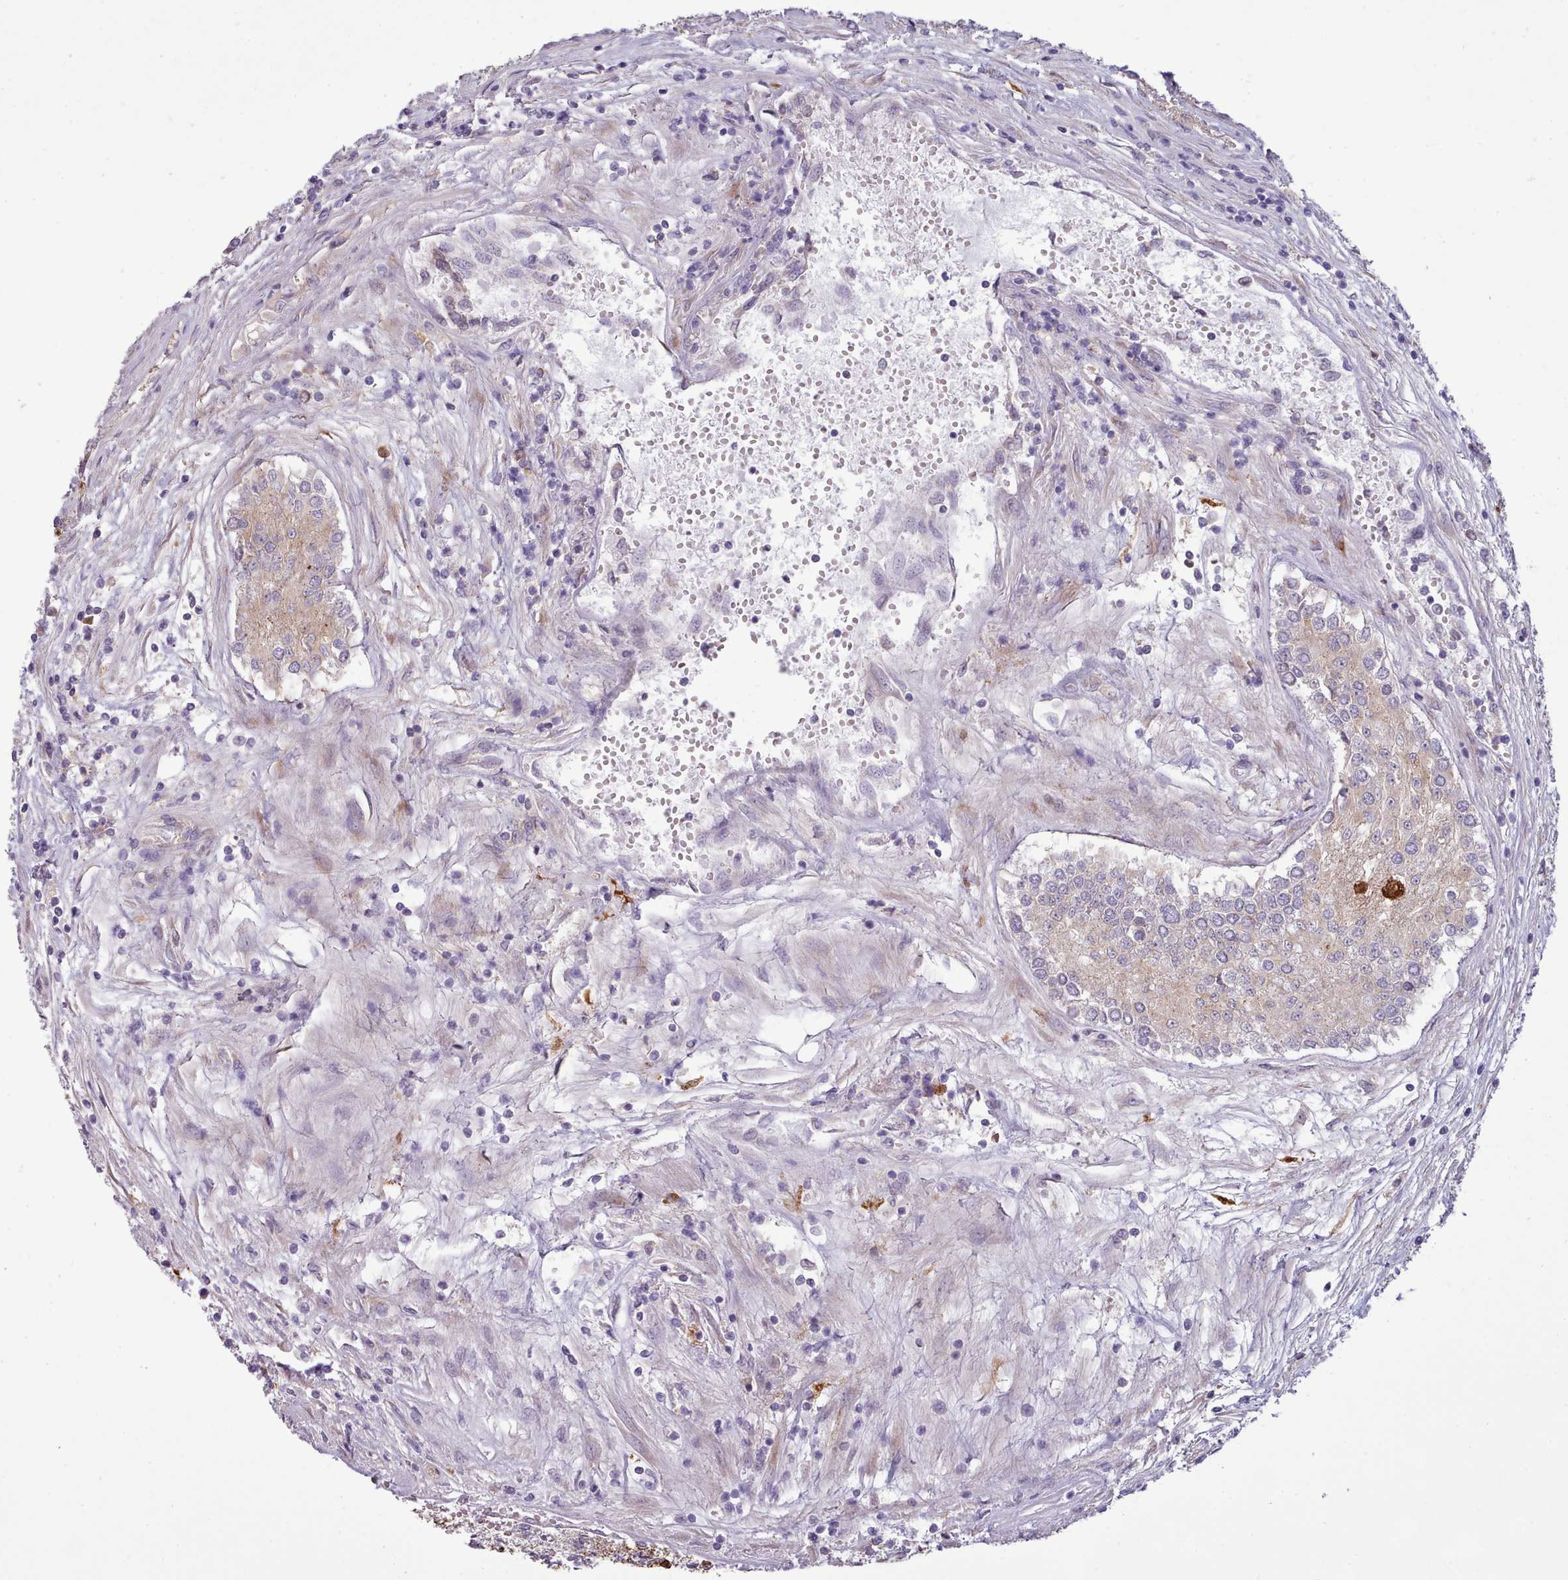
{"staining": {"intensity": "weak", "quantity": ">75%", "location": "cytoplasmic/membranous"}, "tissue": "testis cancer", "cell_type": "Tumor cells", "image_type": "cancer", "snomed": [{"axis": "morphology", "description": "Carcinoma, Embryonal, NOS"}, {"axis": "topography", "description": "Testis"}], "caption": "IHC (DAB (3,3'-diaminobenzidine)) staining of embryonal carcinoma (testis) demonstrates weak cytoplasmic/membranous protein expression in approximately >75% of tumor cells. (IHC, brightfield microscopy, high magnification).", "gene": "DPF1", "patient": {"sex": "male", "age": 25}}